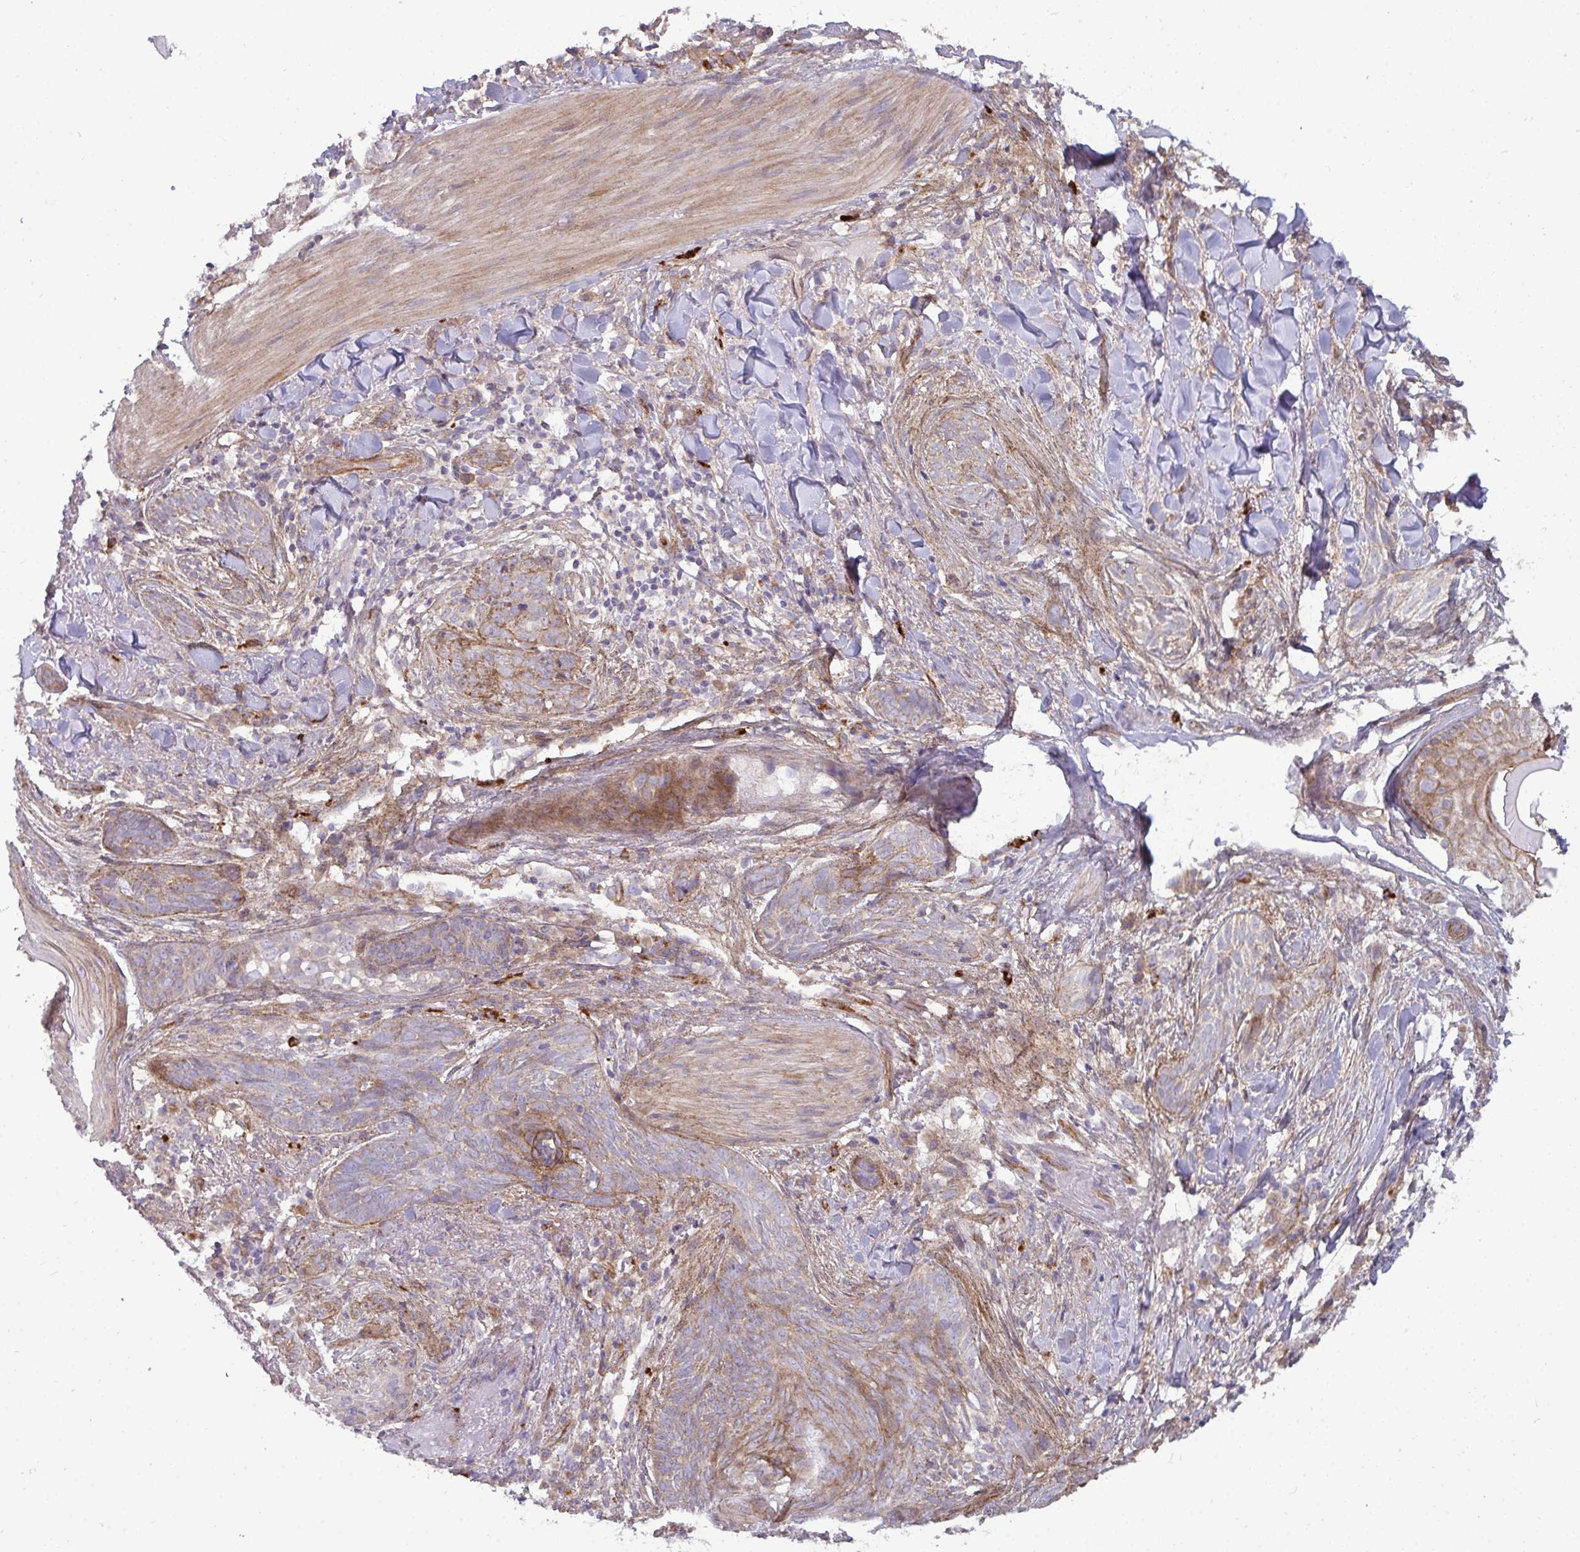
{"staining": {"intensity": "moderate", "quantity": "25%-75%", "location": "cytoplasmic/membranous"}, "tissue": "skin cancer", "cell_type": "Tumor cells", "image_type": "cancer", "snomed": [{"axis": "morphology", "description": "Basal cell carcinoma"}, {"axis": "topography", "description": "Skin"}], "caption": "Skin basal cell carcinoma stained with a protein marker displays moderate staining in tumor cells.", "gene": "SH2D1B", "patient": {"sex": "female", "age": 93}}